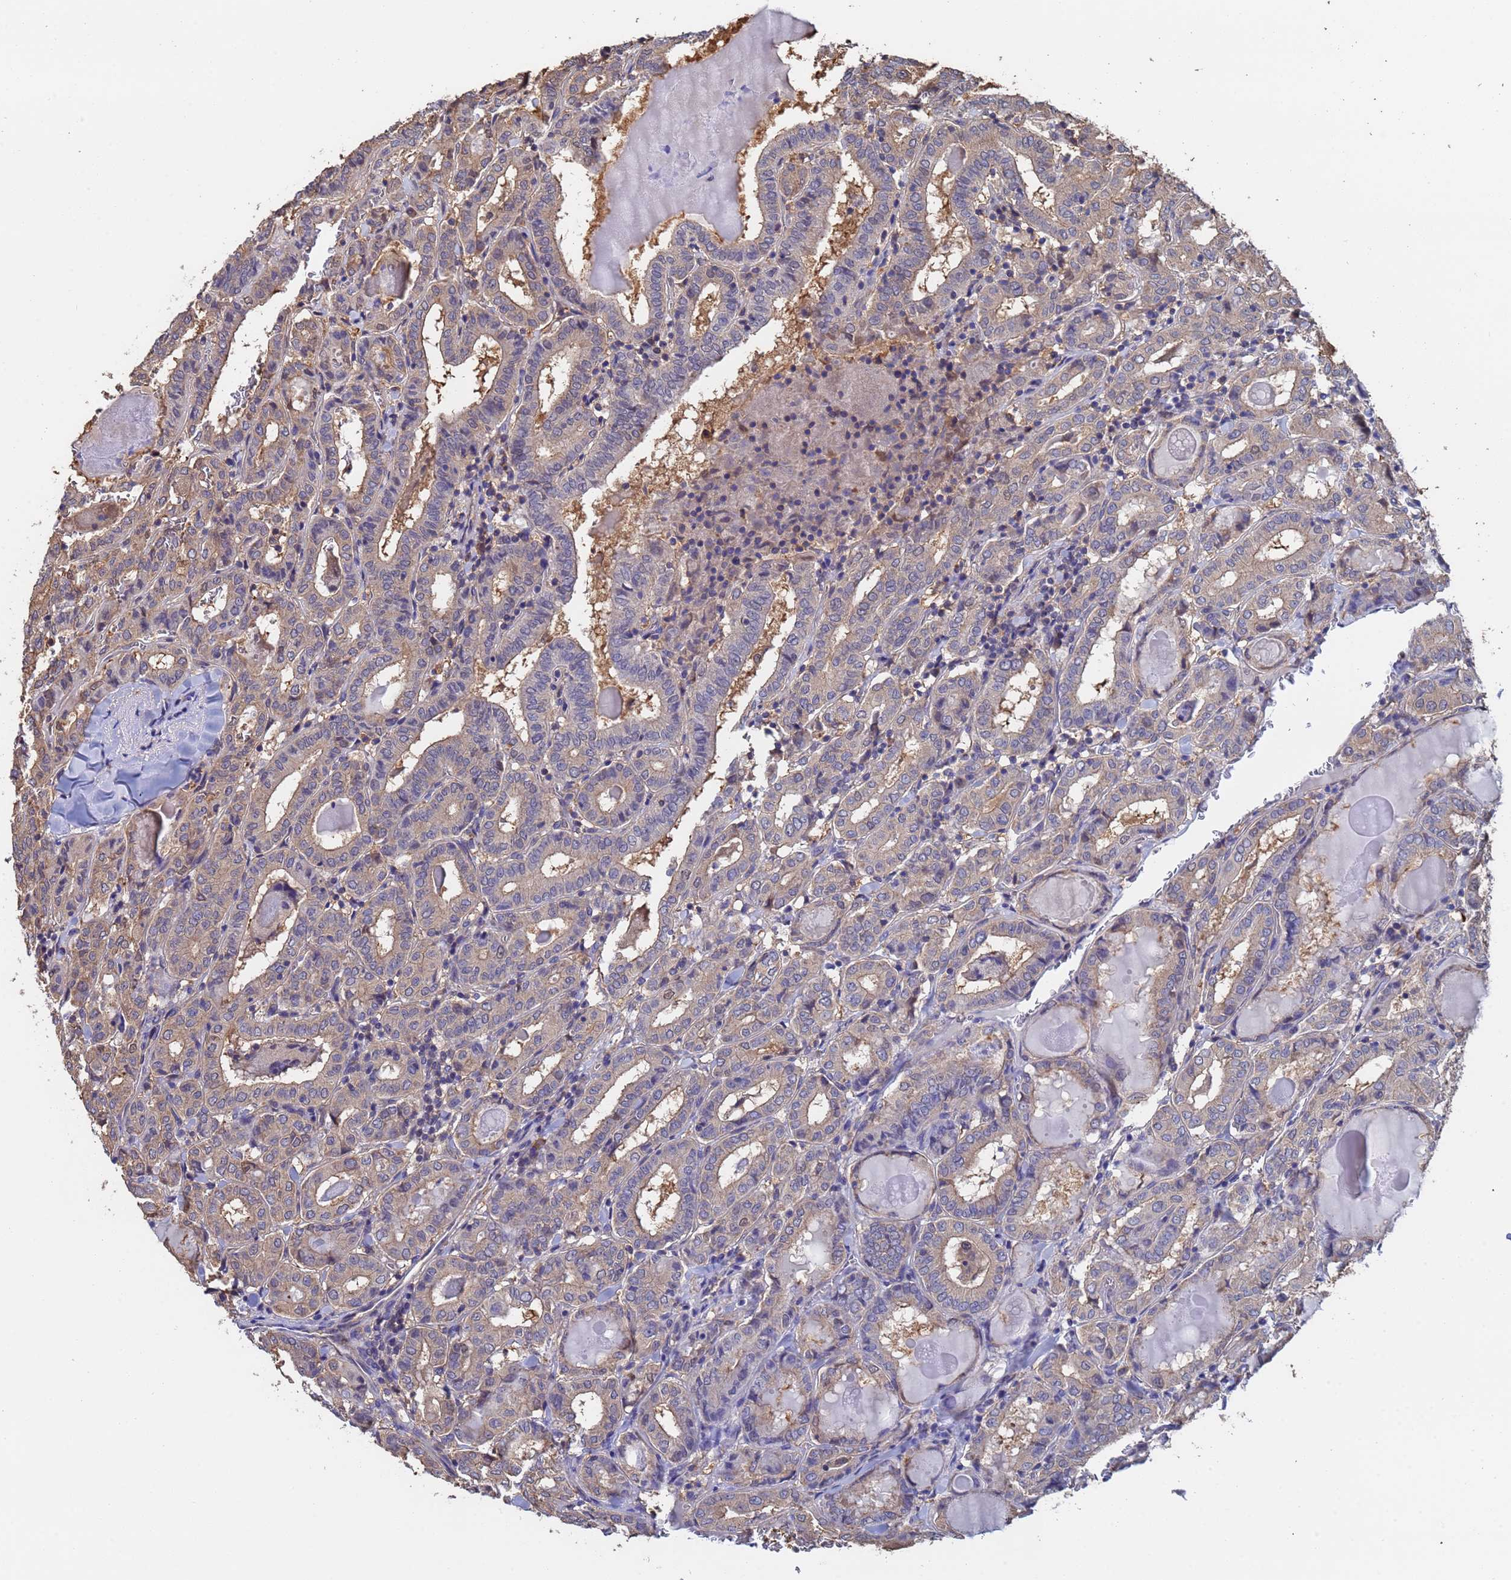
{"staining": {"intensity": "weak", "quantity": "<25%", "location": "cytoplasmic/membranous"}, "tissue": "thyroid cancer", "cell_type": "Tumor cells", "image_type": "cancer", "snomed": [{"axis": "morphology", "description": "Papillary adenocarcinoma, NOS"}, {"axis": "topography", "description": "Thyroid gland"}], "caption": "Tumor cells show no significant protein positivity in thyroid cancer.", "gene": "FAM25A", "patient": {"sex": "female", "age": 72}}